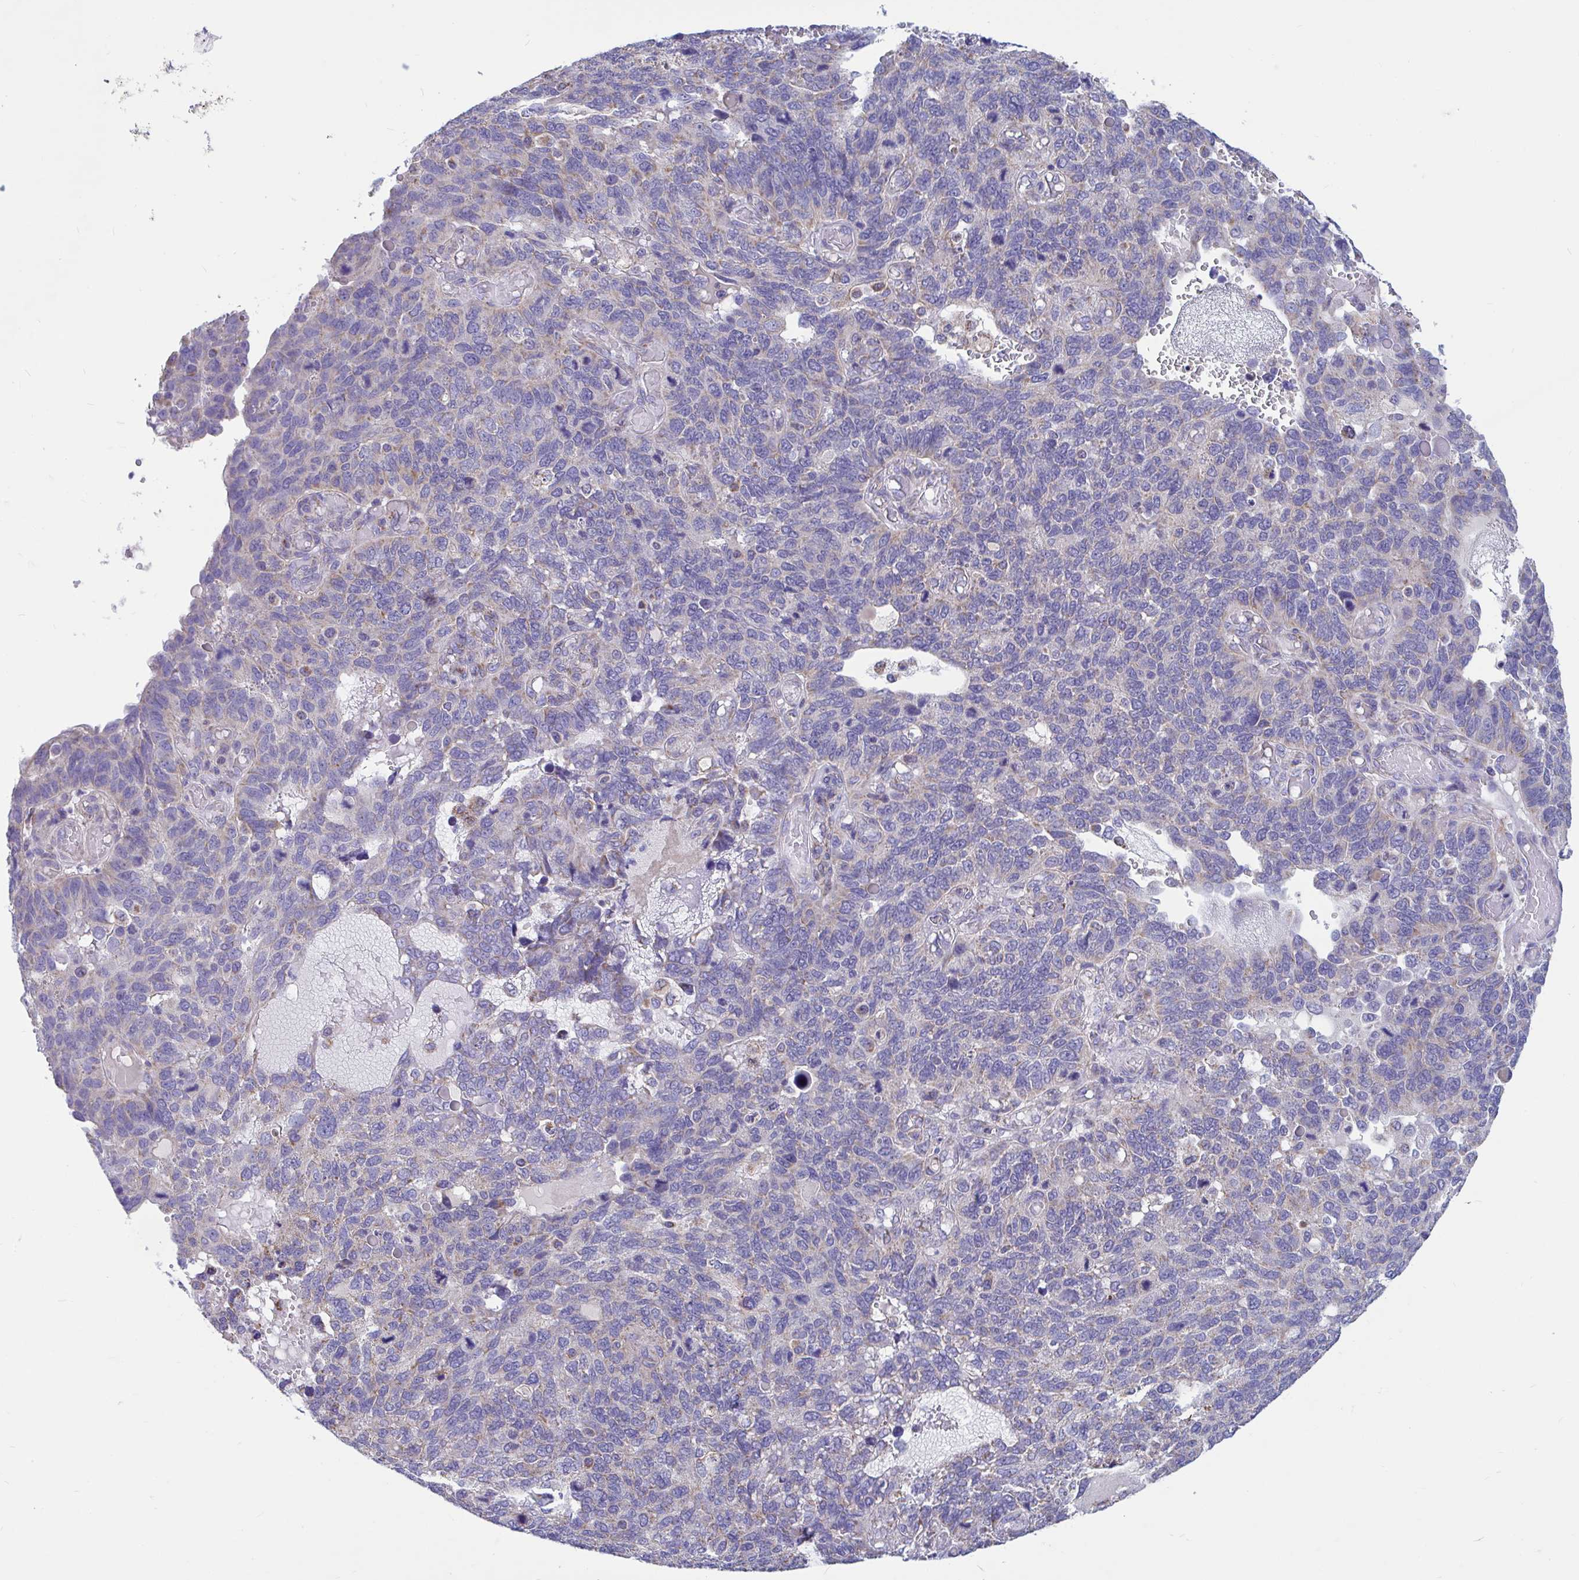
{"staining": {"intensity": "weak", "quantity": "<25%", "location": "cytoplasmic/membranous"}, "tissue": "endometrial cancer", "cell_type": "Tumor cells", "image_type": "cancer", "snomed": [{"axis": "morphology", "description": "Adenocarcinoma, NOS"}, {"axis": "topography", "description": "Endometrium"}], "caption": "Human endometrial cancer stained for a protein using immunohistochemistry reveals no positivity in tumor cells.", "gene": "OR13A1", "patient": {"sex": "female", "age": 66}}